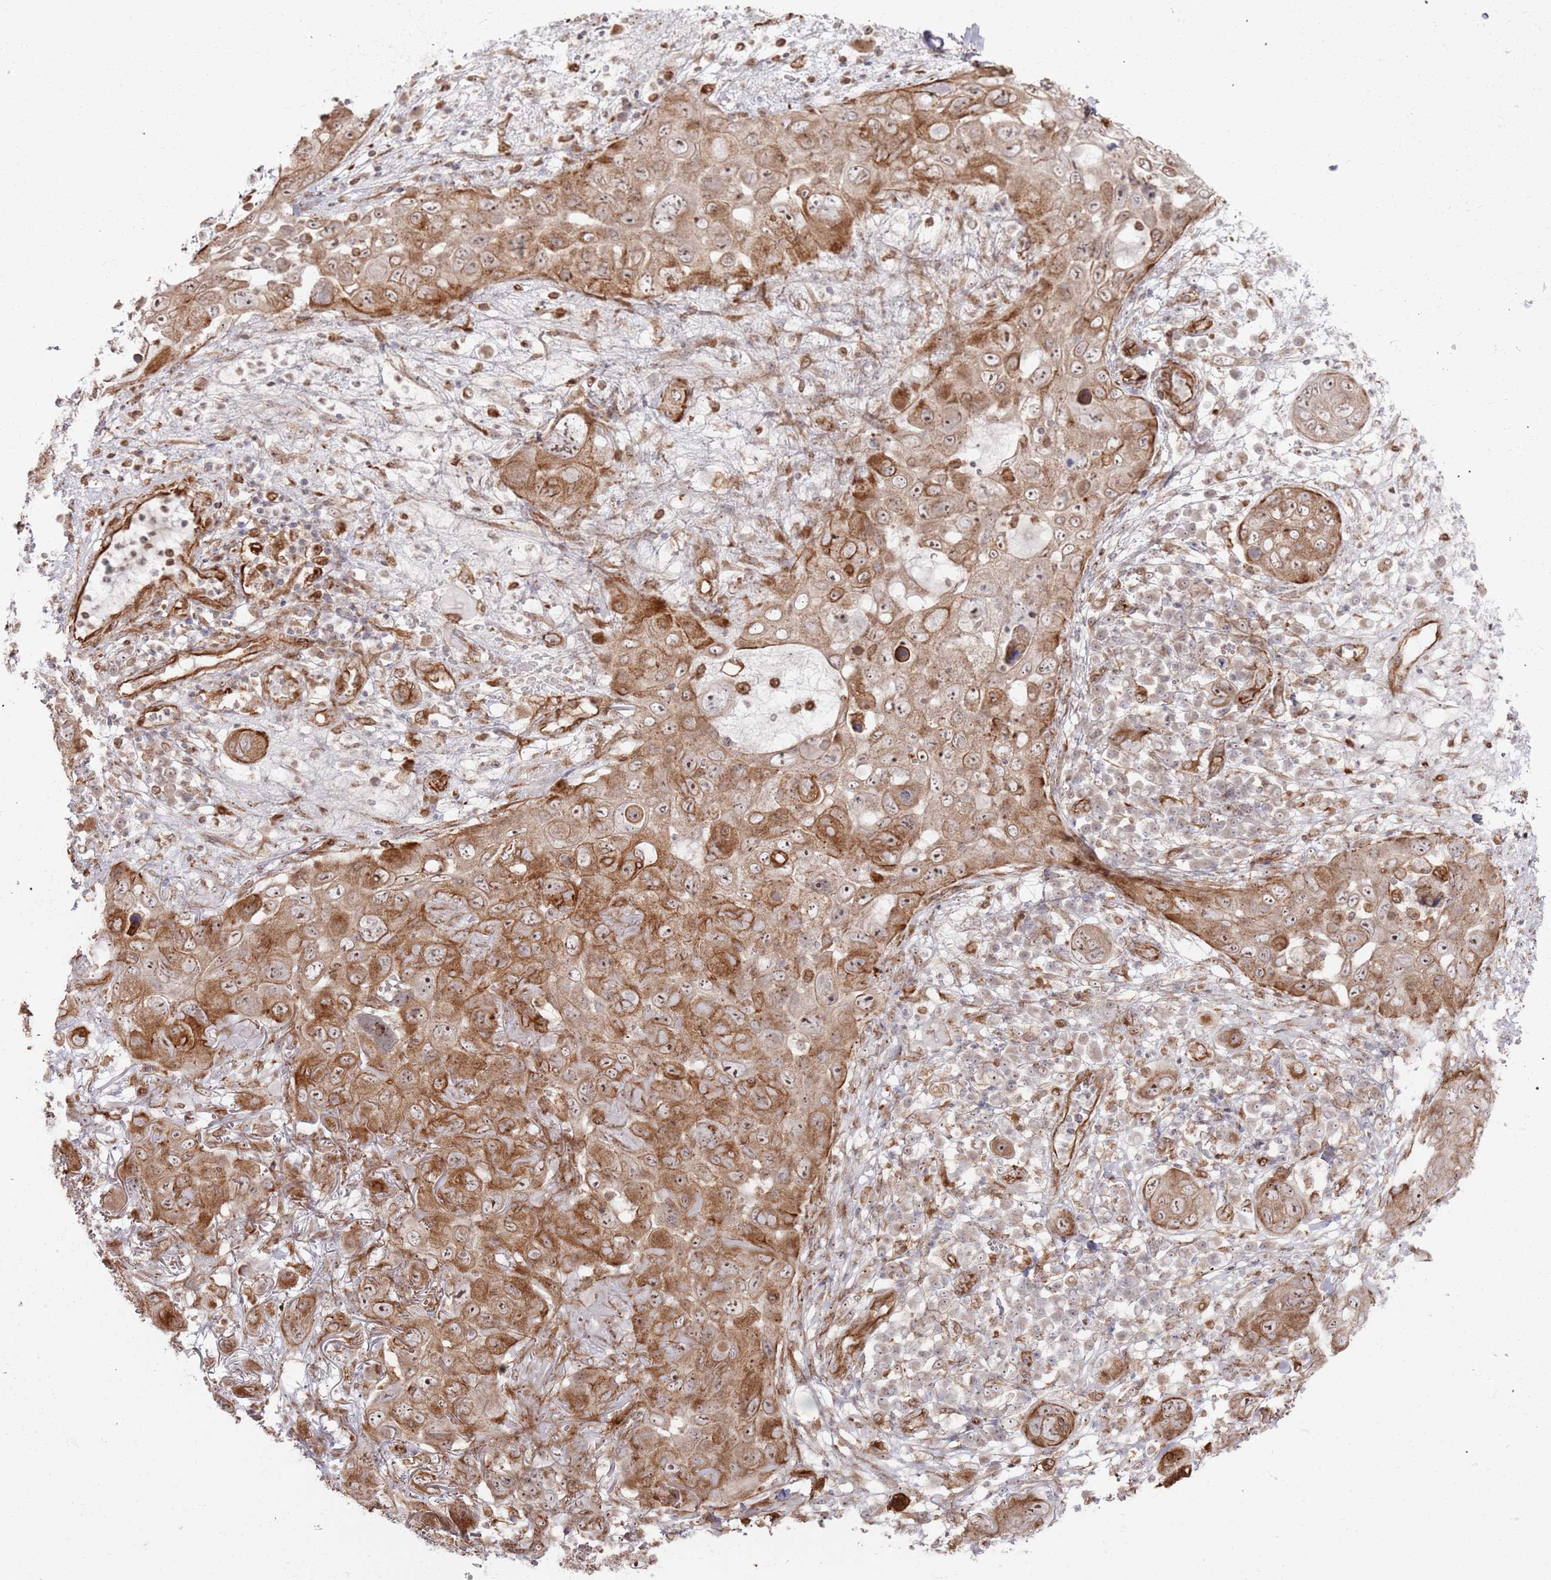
{"staining": {"intensity": "moderate", "quantity": ">75%", "location": "cytoplasmic/membranous,nuclear"}, "tissue": "skin cancer", "cell_type": "Tumor cells", "image_type": "cancer", "snomed": [{"axis": "morphology", "description": "Squamous cell carcinoma in situ, NOS"}, {"axis": "morphology", "description": "Squamous cell carcinoma, NOS"}, {"axis": "topography", "description": "Skin"}], "caption": "This is a histology image of immunohistochemistry staining of skin squamous cell carcinoma, which shows moderate expression in the cytoplasmic/membranous and nuclear of tumor cells.", "gene": "PHF21A", "patient": {"sex": "male", "age": 93}}